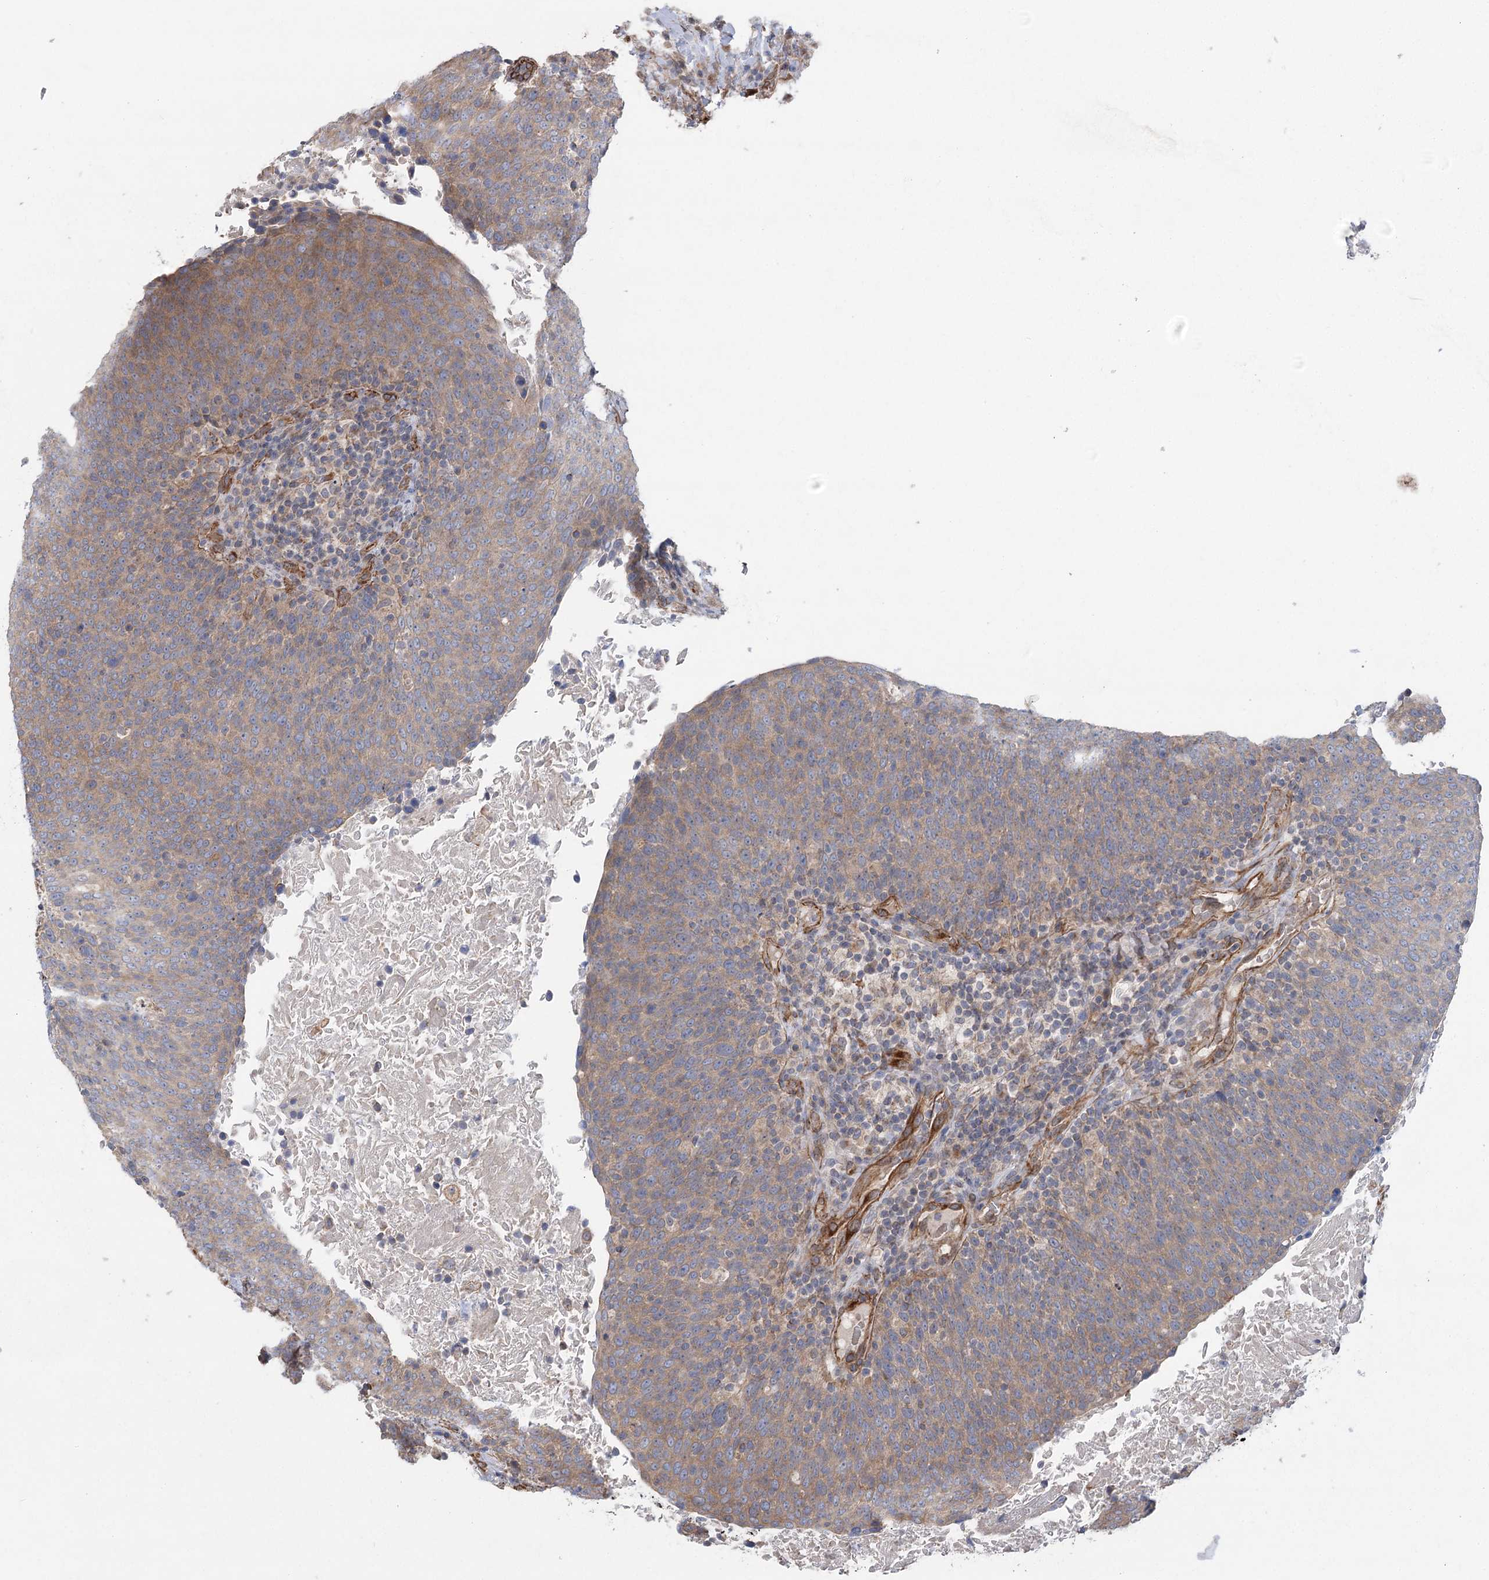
{"staining": {"intensity": "weak", "quantity": "25%-75%", "location": "cytoplasmic/membranous"}, "tissue": "head and neck cancer", "cell_type": "Tumor cells", "image_type": "cancer", "snomed": [{"axis": "morphology", "description": "Squamous cell carcinoma, NOS"}, {"axis": "morphology", "description": "Squamous cell carcinoma, metastatic, NOS"}, {"axis": "topography", "description": "Lymph node"}, {"axis": "topography", "description": "Head-Neck"}], "caption": "A photomicrograph of squamous cell carcinoma (head and neck) stained for a protein displays weak cytoplasmic/membranous brown staining in tumor cells.", "gene": "RWDD4", "patient": {"sex": "male", "age": 62}}